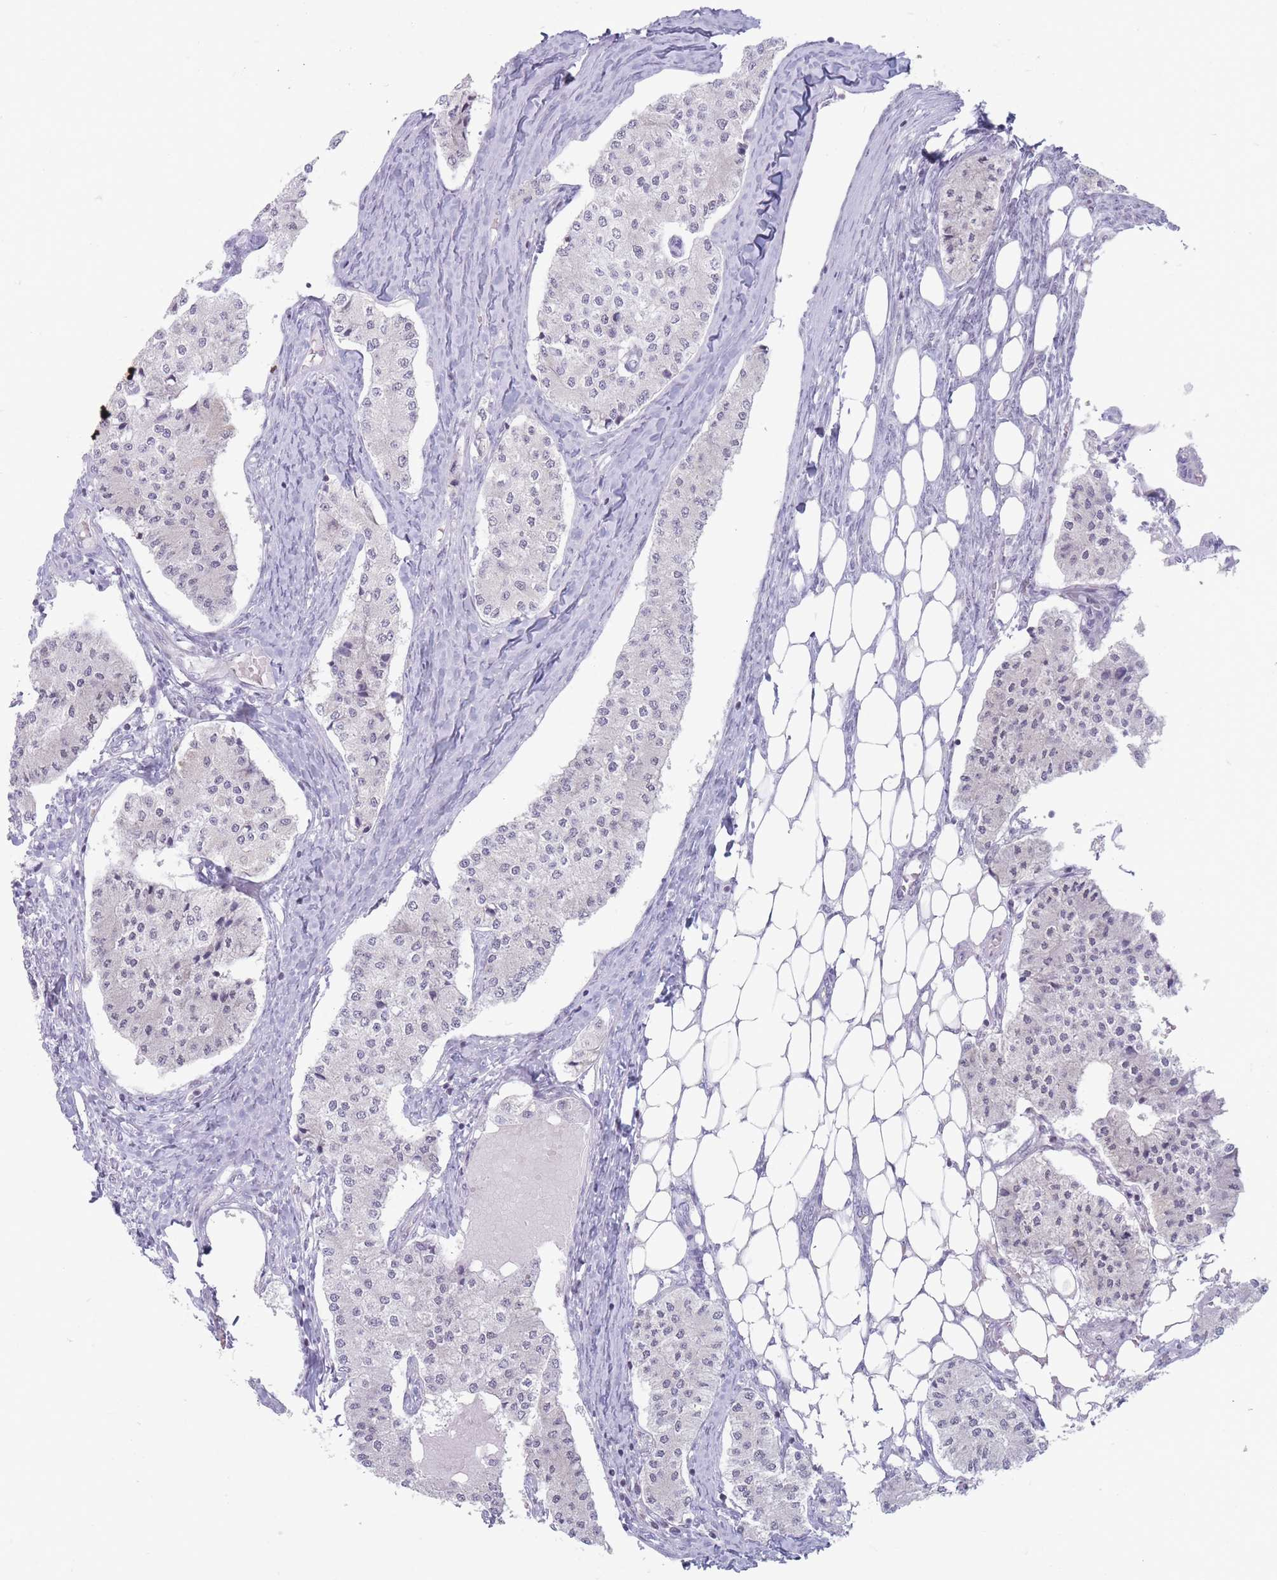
{"staining": {"intensity": "negative", "quantity": "none", "location": "none"}, "tissue": "carcinoid", "cell_type": "Tumor cells", "image_type": "cancer", "snomed": [{"axis": "morphology", "description": "Carcinoid, malignant, NOS"}, {"axis": "topography", "description": "Colon"}], "caption": "Immunohistochemistry histopathology image of neoplastic tissue: human malignant carcinoid stained with DAB (3,3'-diaminobenzidine) displays no significant protein expression in tumor cells.", "gene": "ARID3B", "patient": {"sex": "female", "age": 52}}